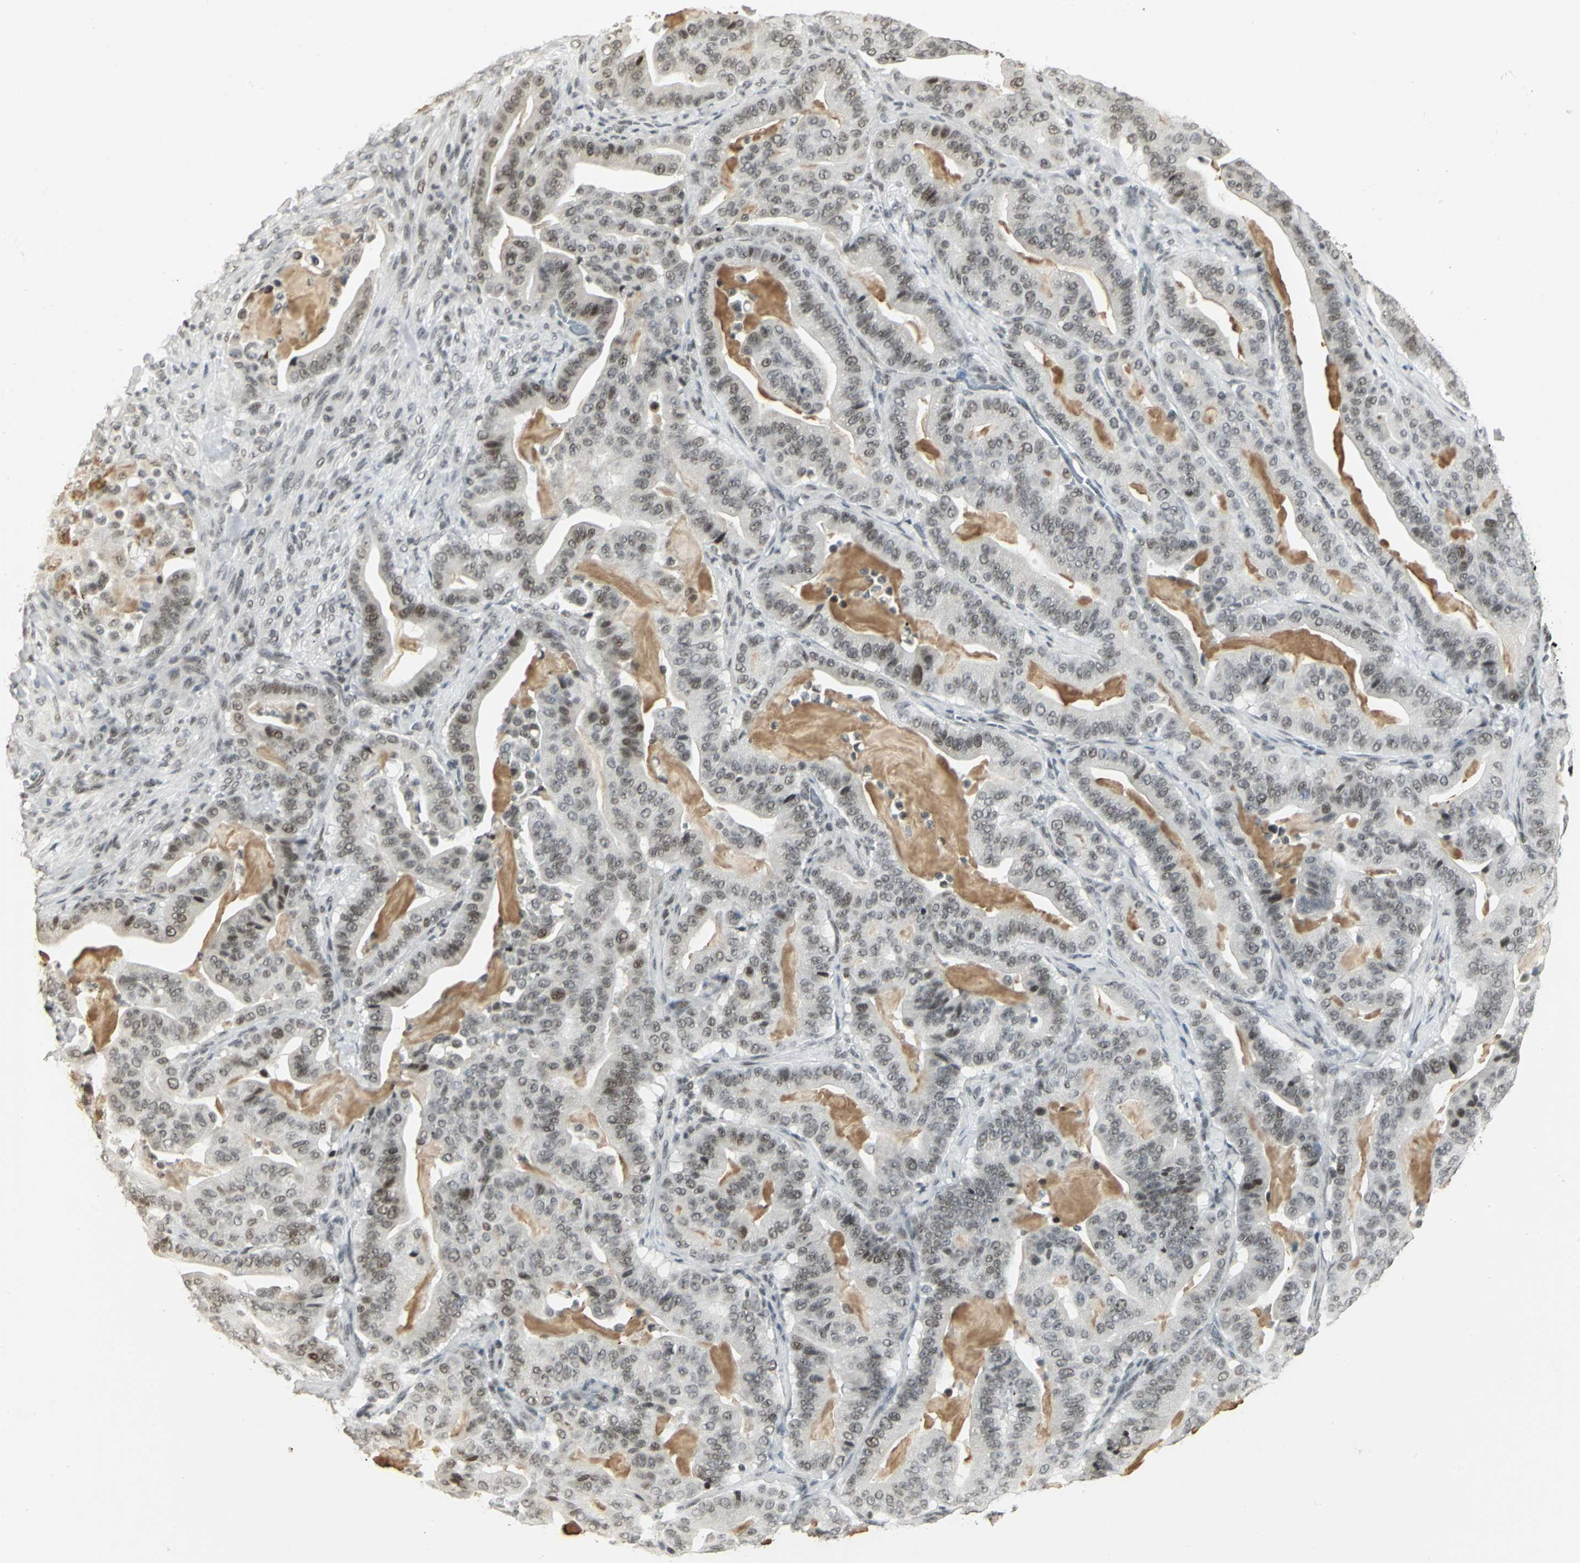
{"staining": {"intensity": "moderate", "quantity": ">75%", "location": "nuclear"}, "tissue": "pancreatic cancer", "cell_type": "Tumor cells", "image_type": "cancer", "snomed": [{"axis": "morphology", "description": "Adenocarcinoma, NOS"}, {"axis": "topography", "description": "Pancreas"}], "caption": "This is a histology image of IHC staining of adenocarcinoma (pancreatic), which shows moderate positivity in the nuclear of tumor cells.", "gene": "CBX3", "patient": {"sex": "male", "age": 63}}